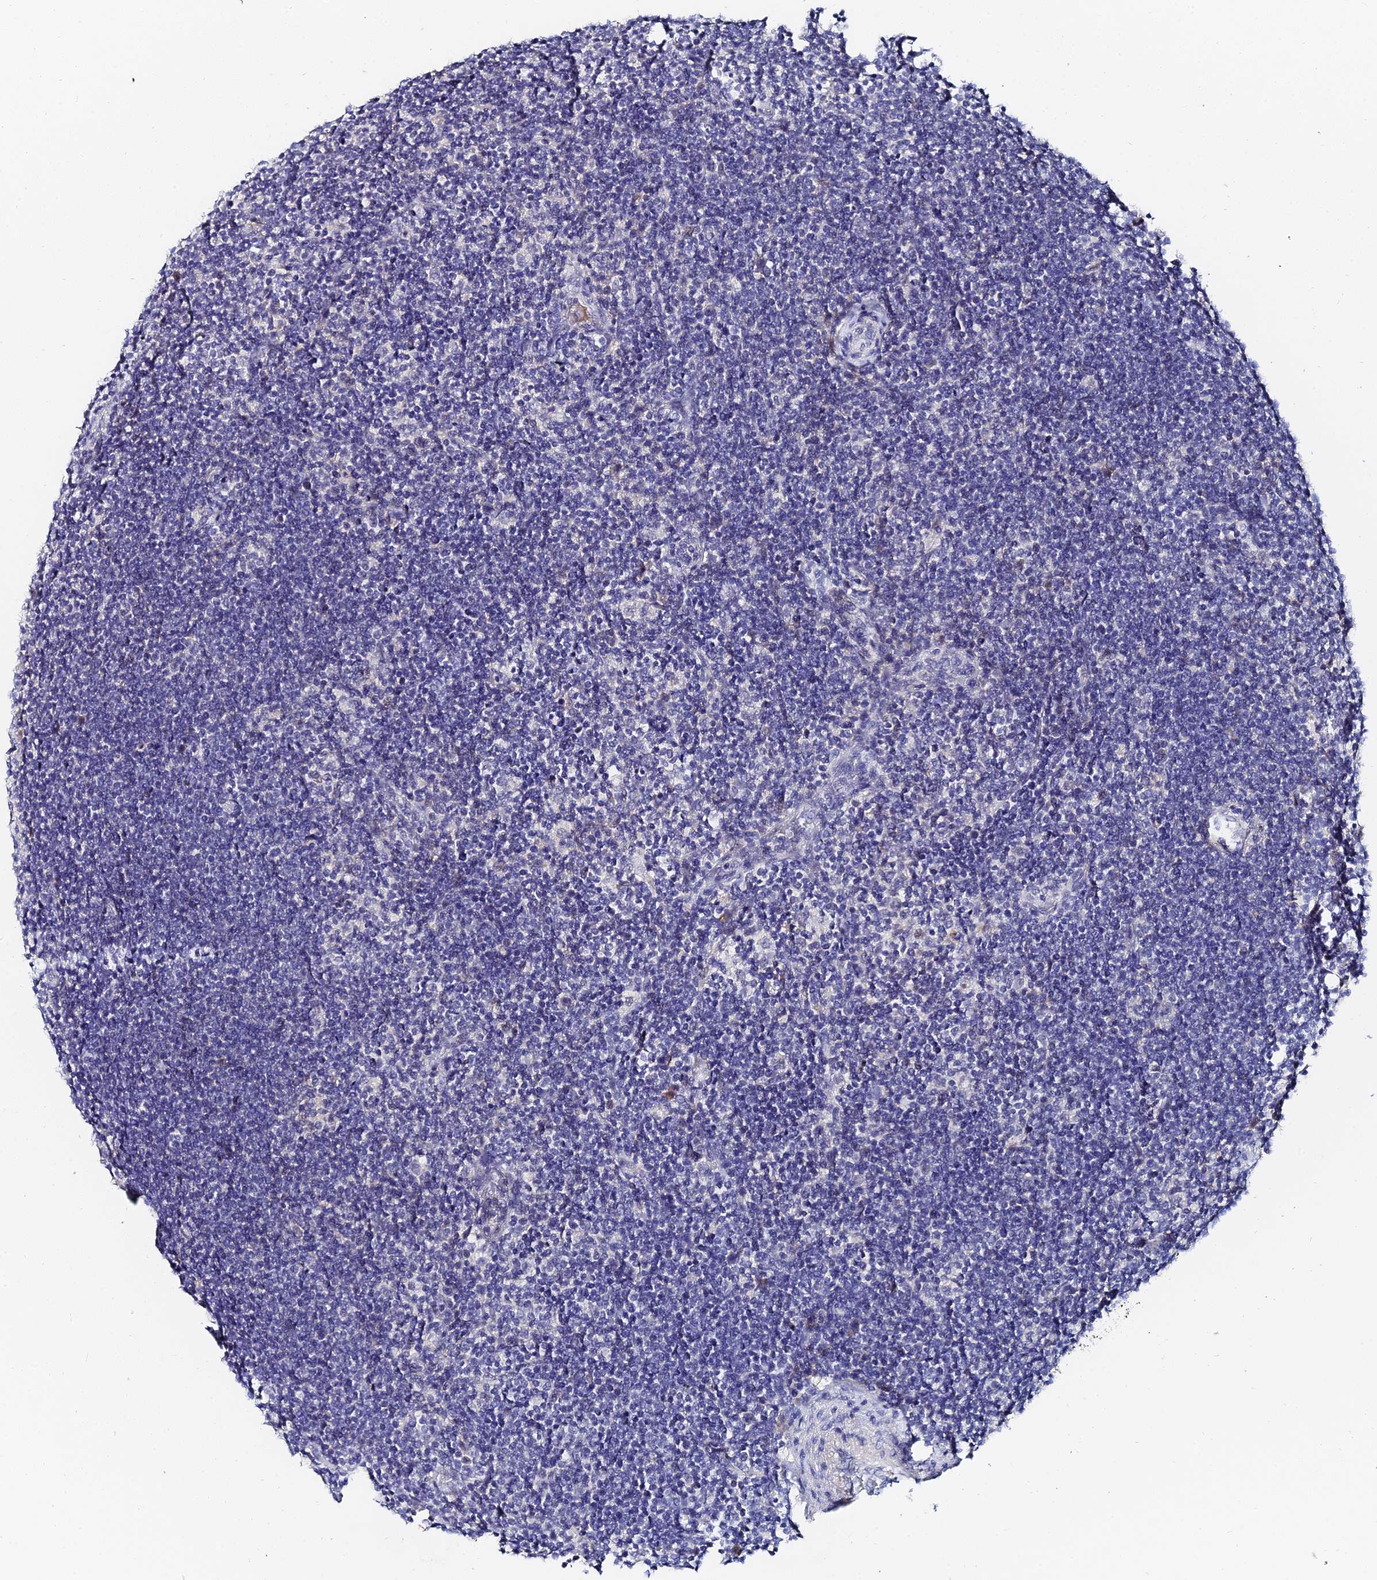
{"staining": {"intensity": "negative", "quantity": "none", "location": "none"}, "tissue": "lymphoma", "cell_type": "Tumor cells", "image_type": "cancer", "snomed": [{"axis": "morphology", "description": "Hodgkin's disease, NOS"}, {"axis": "topography", "description": "Lymph node"}], "caption": "Human Hodgkin's disease stained for a protein using immunohistochemistry demonstrates no expression in tumor cells.", "gene": "KRT17", "patient": {"sex": "female", "age": 57}}